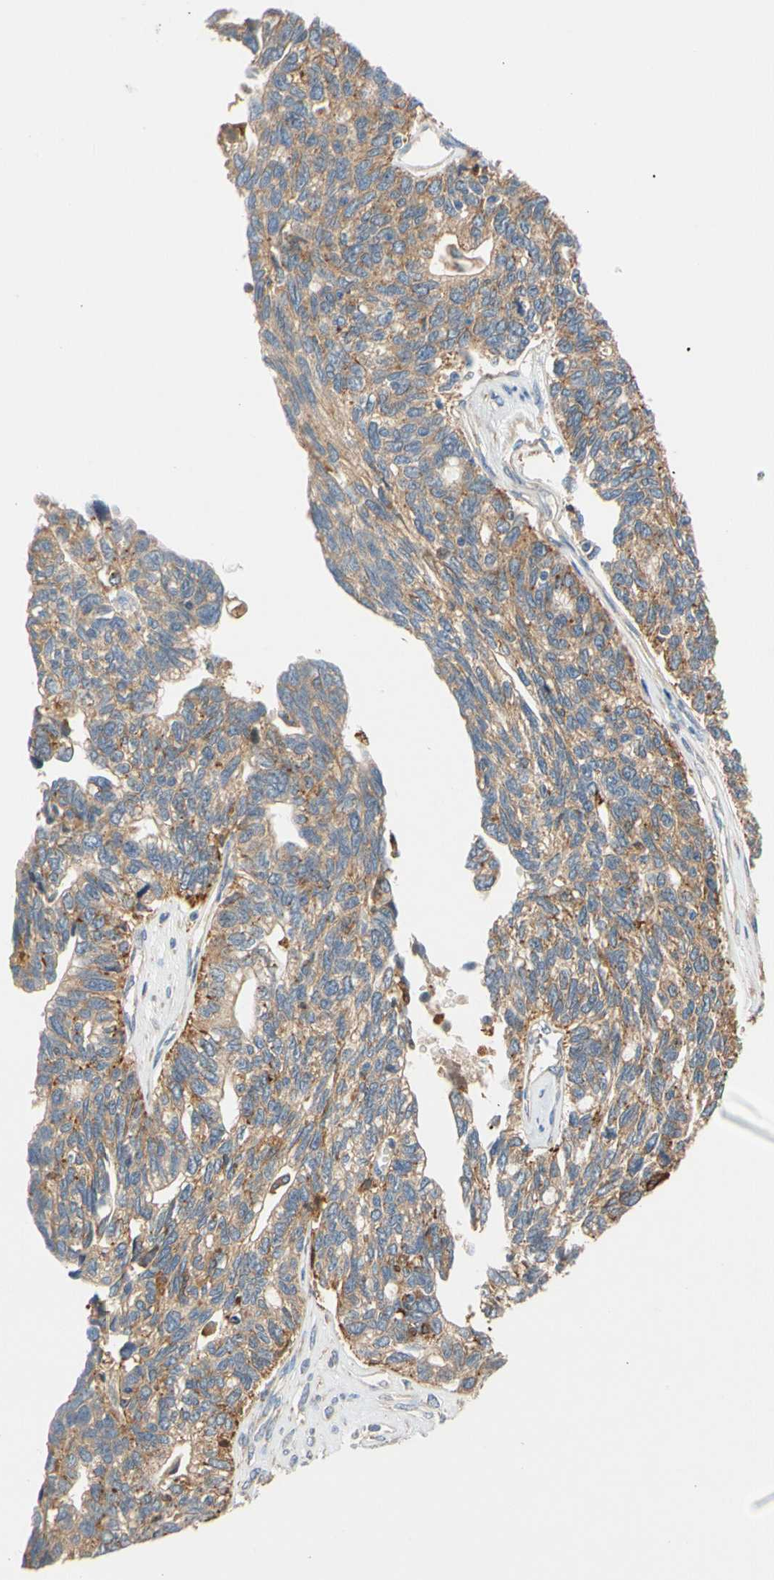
{"staining": {"intensity": "moderate", "quantity": ">75%", "location": "cytoplasmic/membranous"}, "tissue": "ovarian cancer", "cell_type": "Tumor cells", "image_type": "cancer", "snomed": [{"axis": "morphology", "description": "Cystadenocarcinoma, serous, NOS"}, {"axis": "topography", "description": "Ovary"}], "caption": "Immunohistochemistry (IHC) image of neoplastic tissue: human ovarian serous cystadenocarcinoma stained using immunohistochemistry (IHC) shows medium levels of moderate protein expression localized specifically in the cytoplasmic/membranous of tumor cells, appearing as a cytoplasmic/membranous brown color.", "gene": "USP46", "patient": {"sex": "female", "age": 79}}